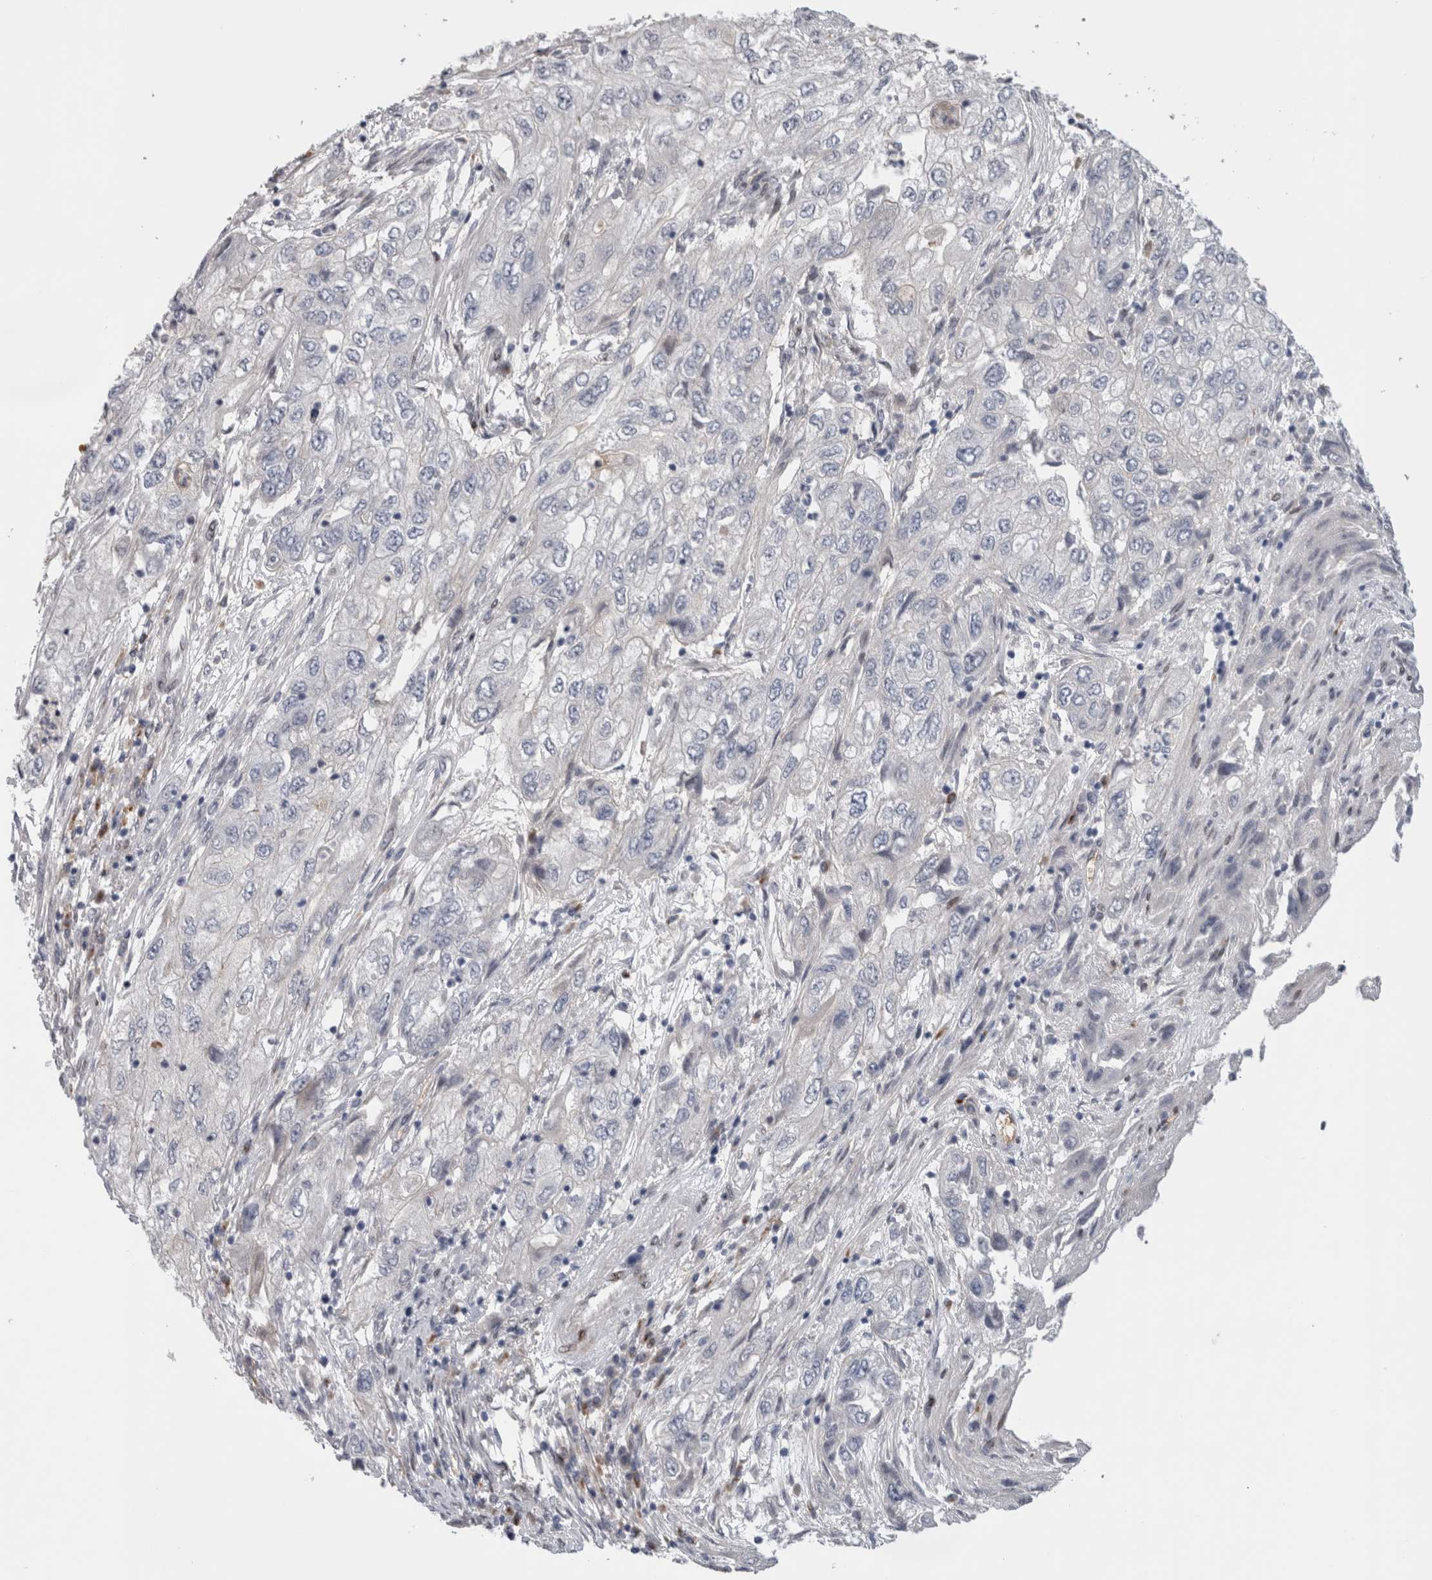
{"staining": {"intensity": "negative", "quantity": "none", "location": "none"}, "tissue": "endometrial cancer", "cell_type": "Tumor cells", "image_type": "cancer", "snomed": [{"axis": "morphology", "description": "Adenocarcinoma, NOS"}, {"axis": "topography", "description": "Endometrium"}], "caption": "Human adenocarcinoma (endometrial) stained for a protein using immunohistochemistry reveals no positivity in tumor cells.", "gene": "DMTN", "patient": {"sex": "female", "age": 49}}